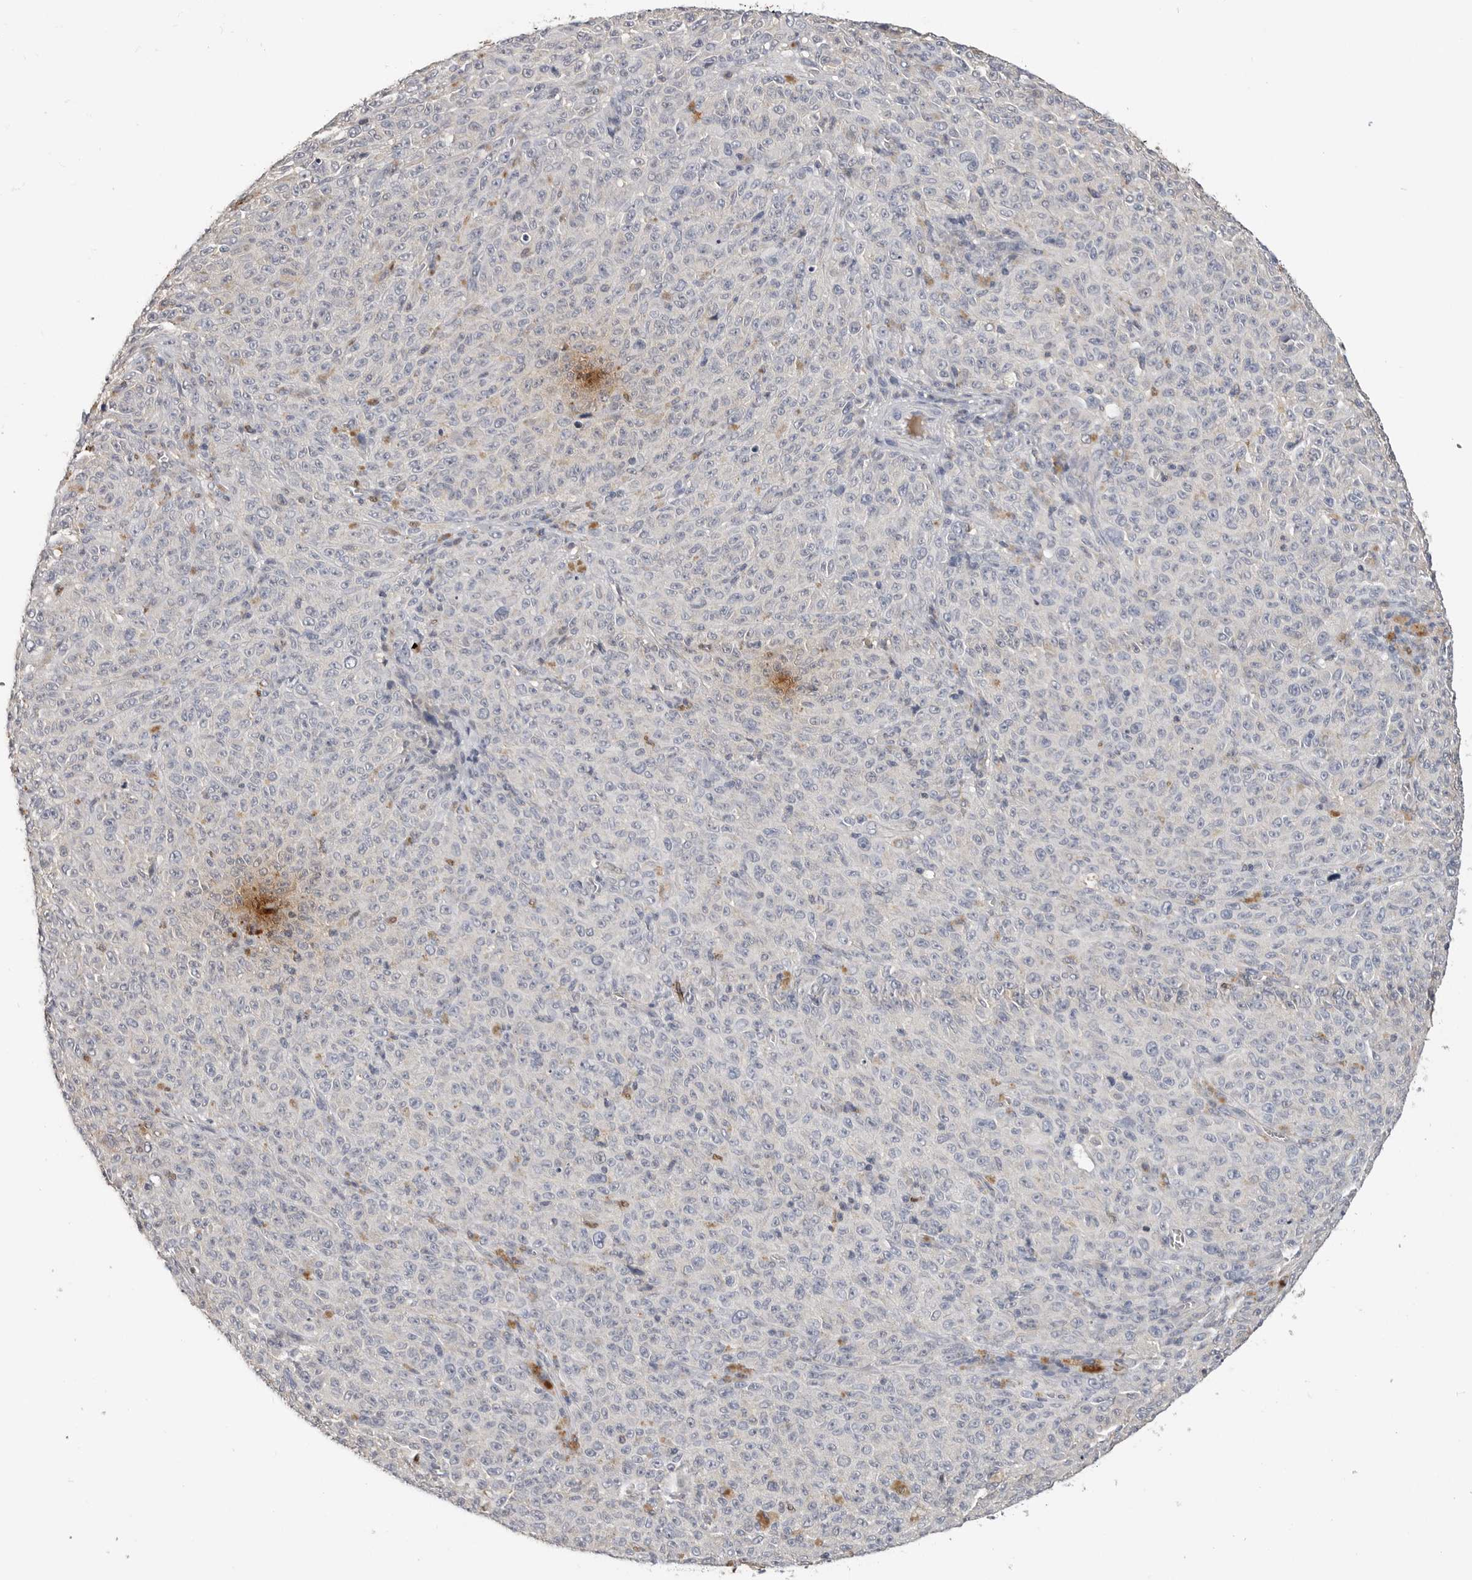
{"staining": {"intensity": "negative", "quantity": "none", "location": "none"}, "tissue": "melanoma", "cell_type": "Tumor cells", "image_type": "cancer", "snomed": [{"axis": "morphology", "description": "Malignant melanoma, NOS"}, {"axis": "topography", "description": "Skin"}], "caption": "A photomicrograph of melanoma stained for a protein demonstrates no brown staining in tumor cells.", "gene": "LTBR", "patient": {"sex": "female", "age": 82}}